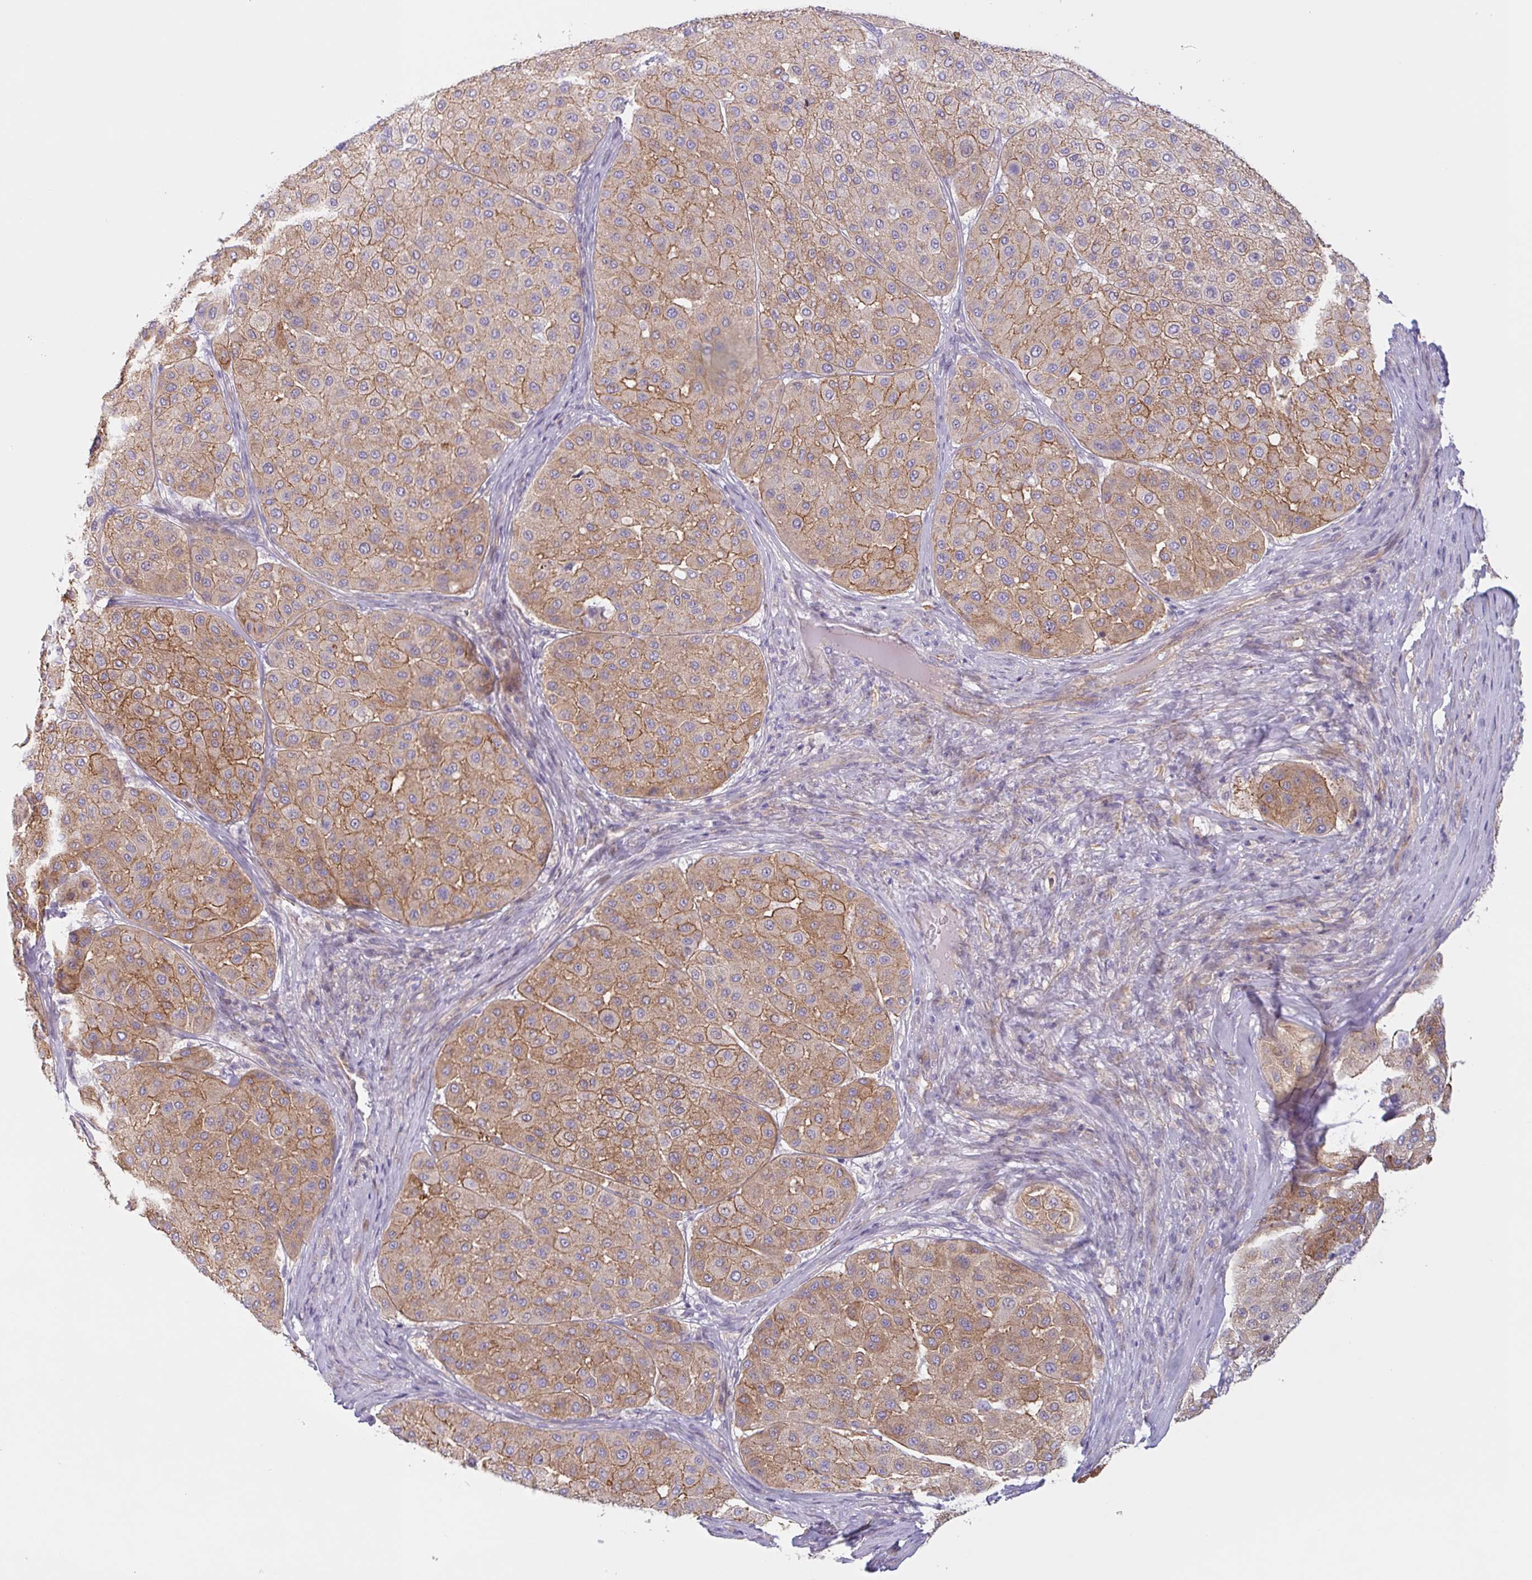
{"staining": {"intensity": "moderate", "quantity": ">75%", "location": "cytoplasmic/membranous"}, "tissue": "melanoma", "cell_type": "Tumor cells", "image_type": "cancer", "snomed": [{"axis": "morphology", "description": "Malignant melanoma, Metastatic site"}, {"axis": "topography", "description": "Smooth muscle"}], "caption": "Protein expression analysis of human melanoma reveals moderate cytoplasmic/membranous staining in approximately >75% of tumor cells. (brown staining indicates protein expression, while blue staining denotes nuclei).", "gene": "MYH10", "patient": {"sex": "male", "age": 41}}